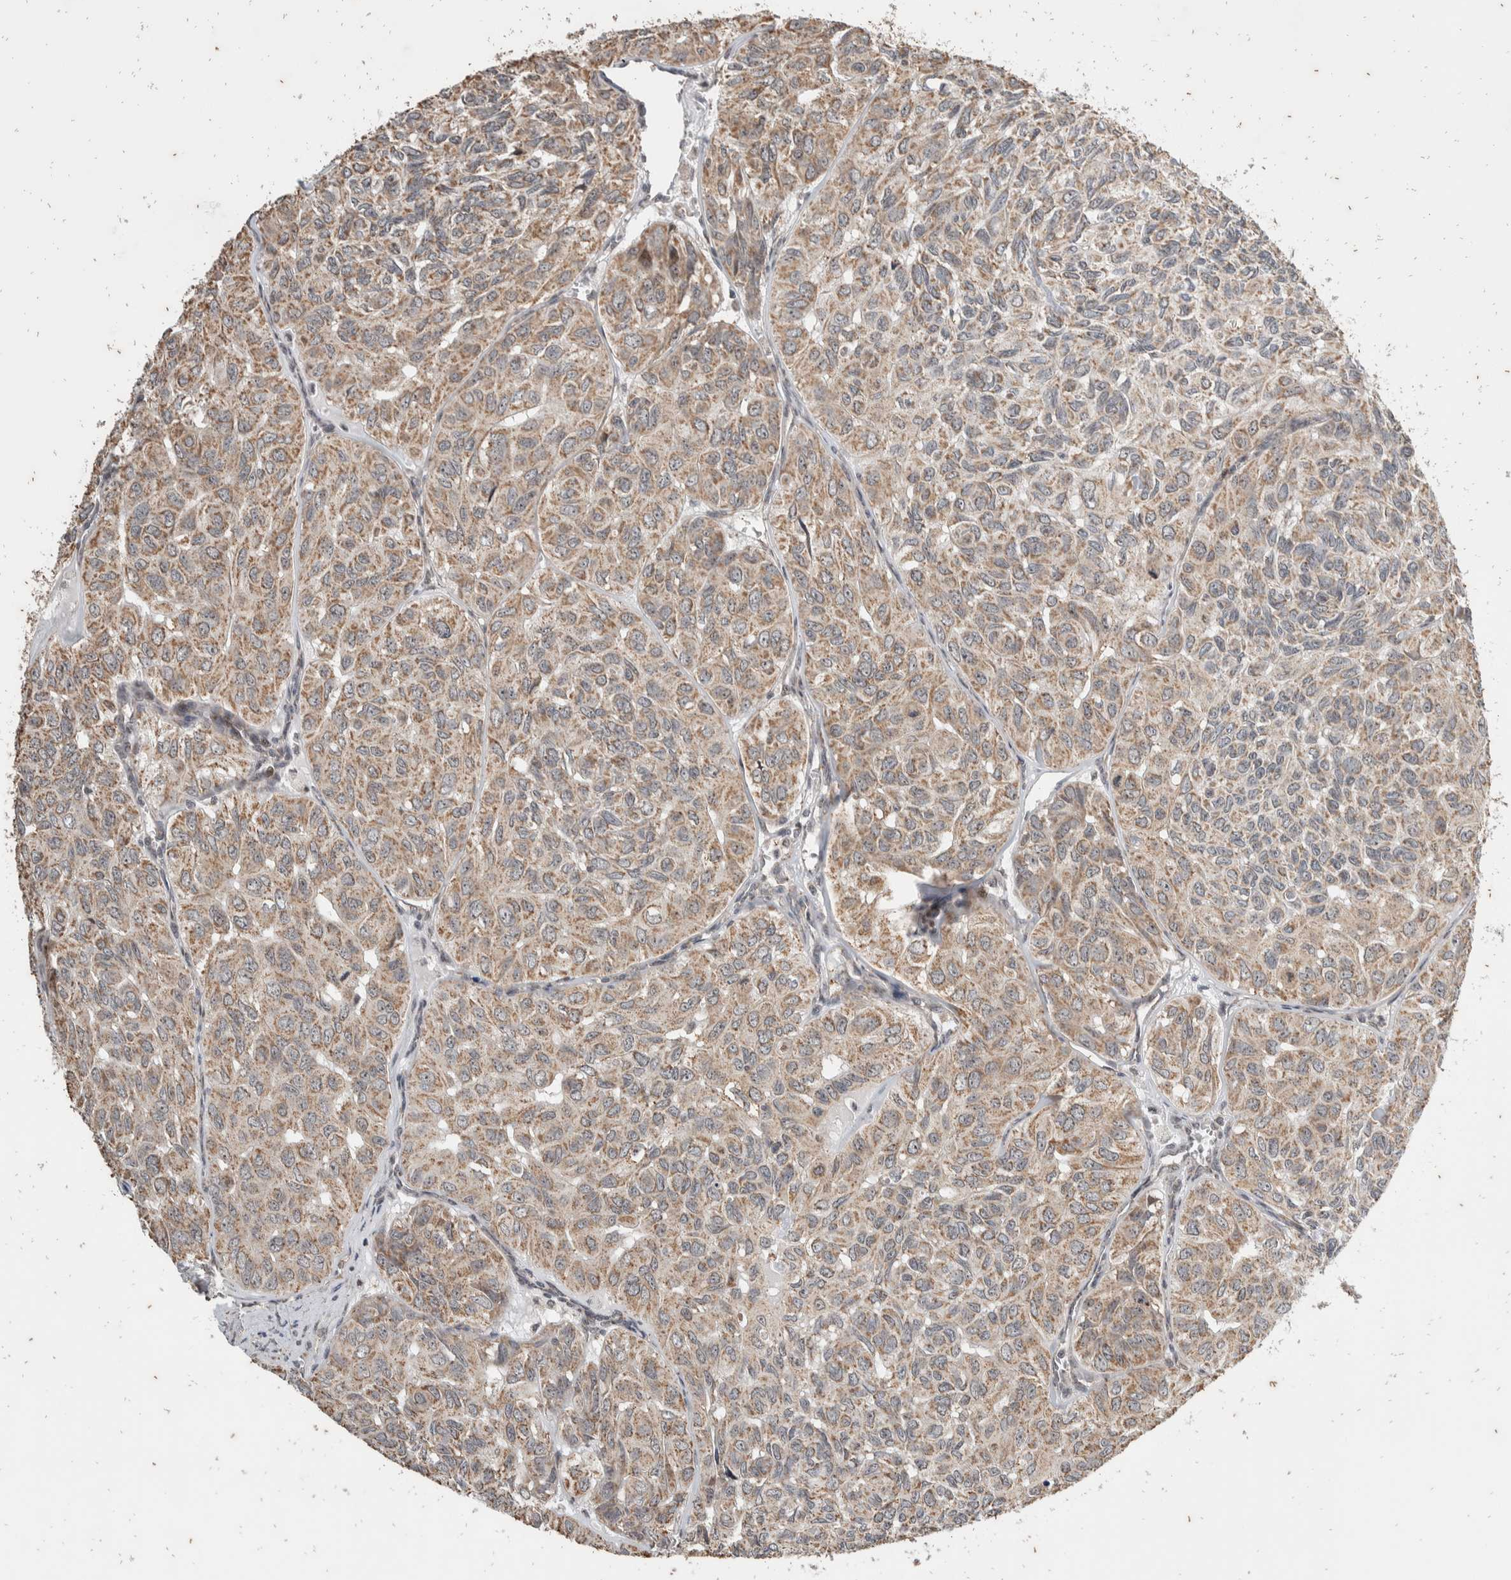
{"staining": {"intensity": "weak", "quantity": "25%-75%", "location": "cytoplasmic/membranous"}, "tissue": "head and neck cancer", "cell_type": "Tumor cells", "image_type": "cancer", "snomed": [{"axis": "morphology", "description": "Adenocarcinoma, NOS"}, {"axis": "topography", "description": "Salivary gland, NOS"}, {"axis": "topography", "description": "Head-Neck"}], "caption": "Adenocarcinoma (head and neck) tissue exhibits weak cytoplasmic/membranous expression in approximately 25%-75% of tumor cells, visualized by immunohistochemistry.", "gene": "ATXN7L1", "patient": {"sex": "female", "age": 76}}